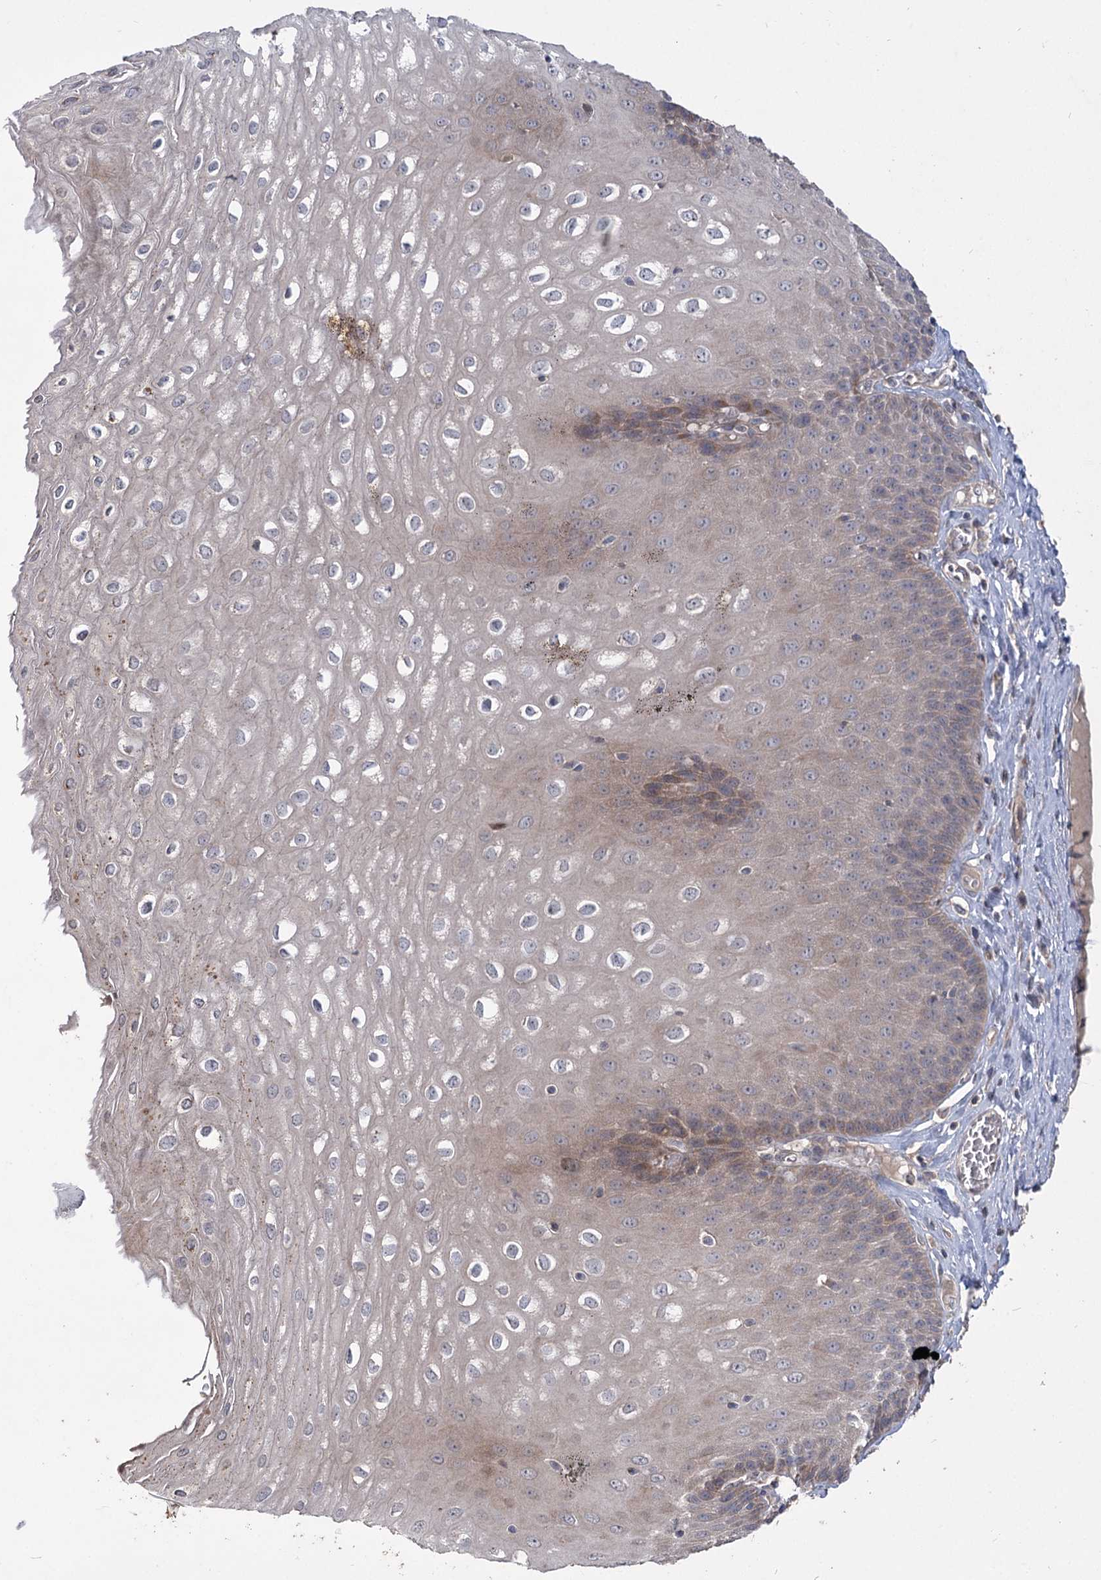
{"staining": {"intensity": "weak", "quantity": "25%-75%", "location": "cytoplasmic/membranous"}, "tissue": "esophagus", "cell_type": "Squamous epithelial cells", "image_type": "normal", "snomed": [{"axis": "morphology", "description": "Normal tissue, NOS"}, {"axis": "topography", "description": "Esophagus"}], "caption": "IHC (DAB (3,3'-diaminobenzidine)) staining of benign human esophagus demonstrates weak cytoplasmic/membranous protein expression in approximately 25%-75% of squamous epithelial cells.", "gene": "RIN2", "patient": {"sex": "male", "age": 60}}